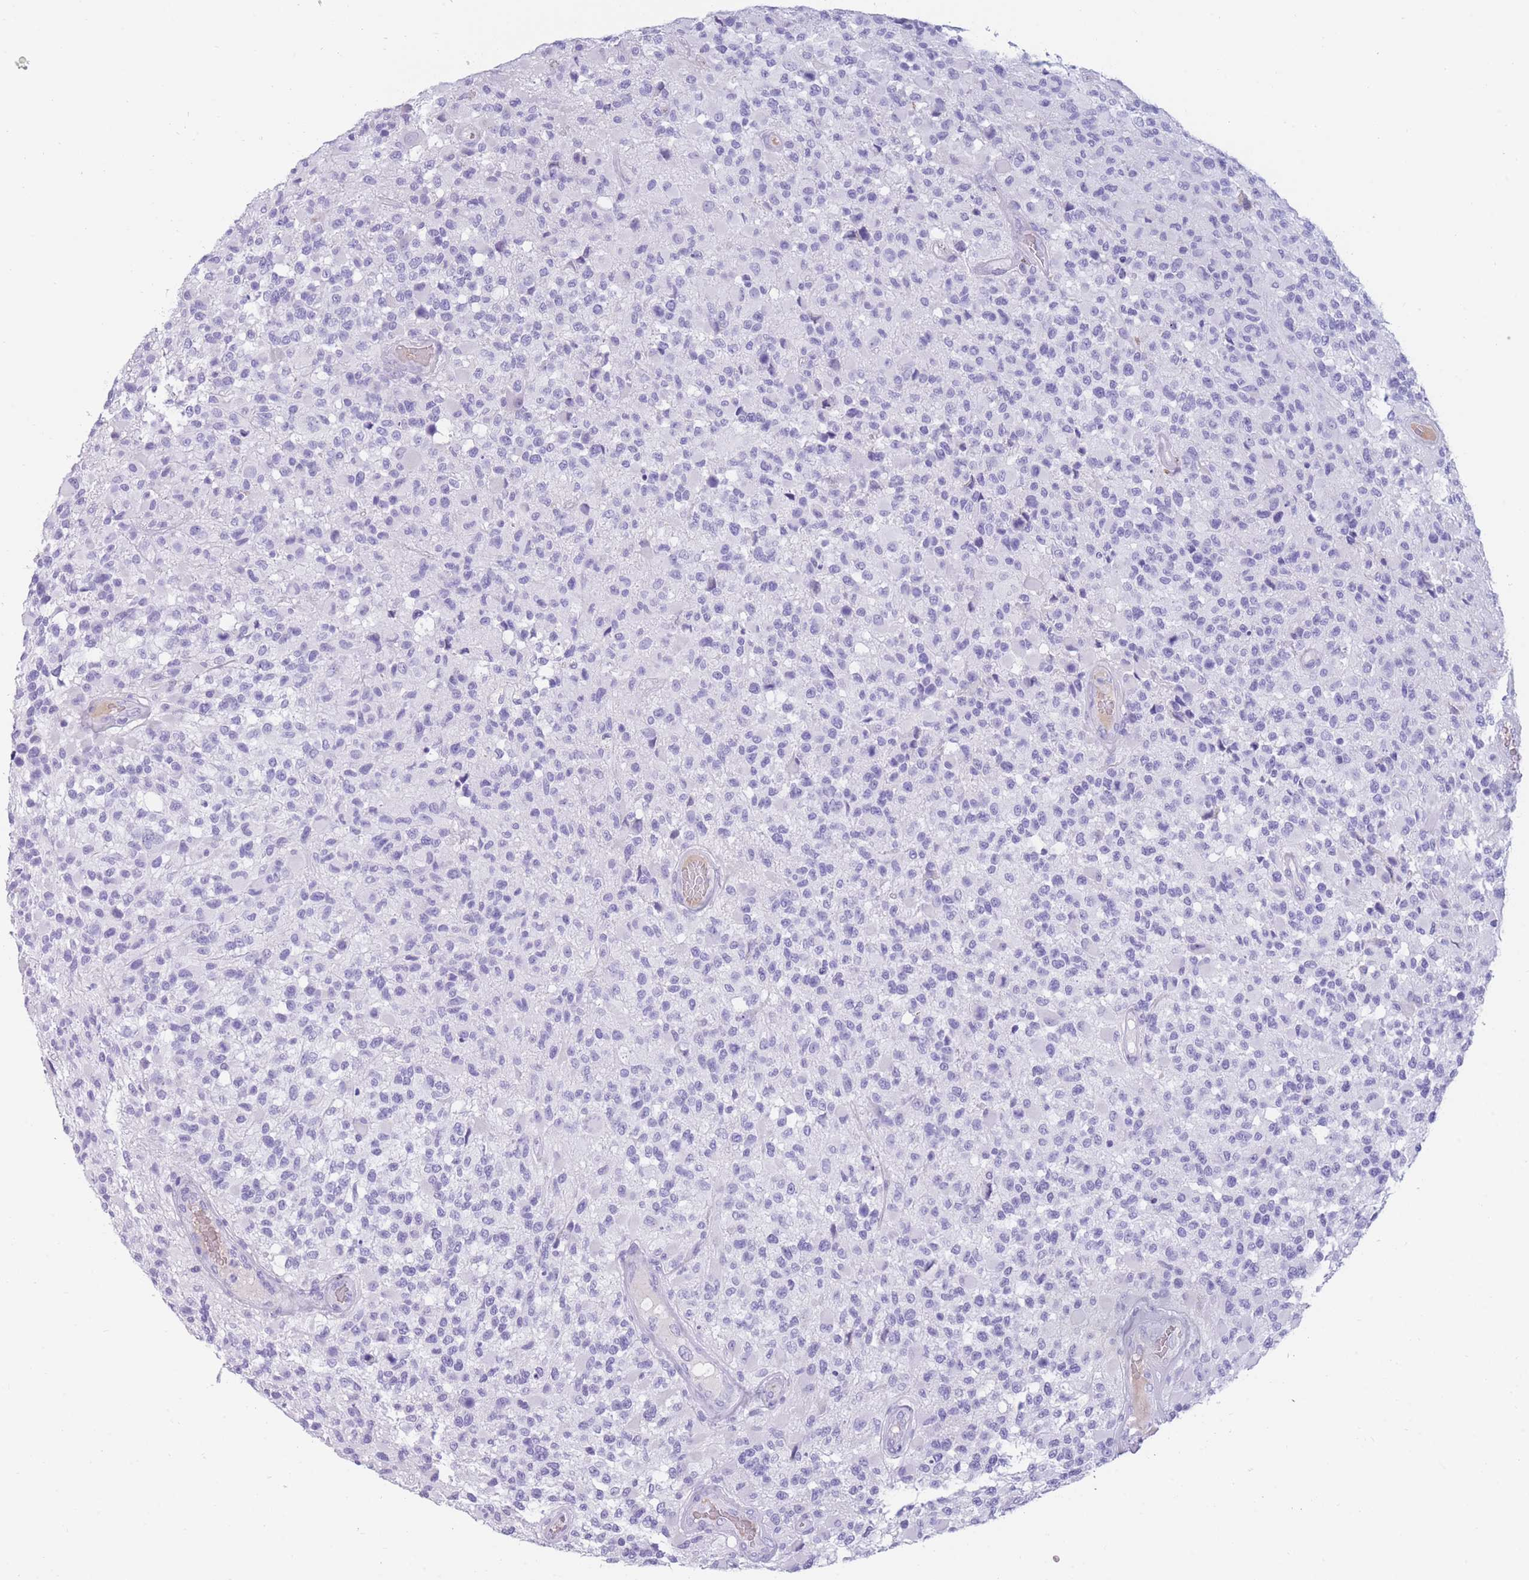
{"staining": {"intensity": "negative", "quantity": "none", "location": "none"}, "tissue": "glioma", "cell_type": "Tumor cells", "image_type": "cancer", "snomed": [{"axis": "morphology", "description": "Glioma, malignant, High grade"}, {"axis": "morphology", "description": "Glioblastoma, NOS"}, {"axis": "topography", "description": "Brain"}], "caption": "Protein analysis of high-grade glioma (malignant) demonstrates no significant expression in tumor cells.", "gene": "TNFSF11", "patient": {"sex": "male", "age": 60}}